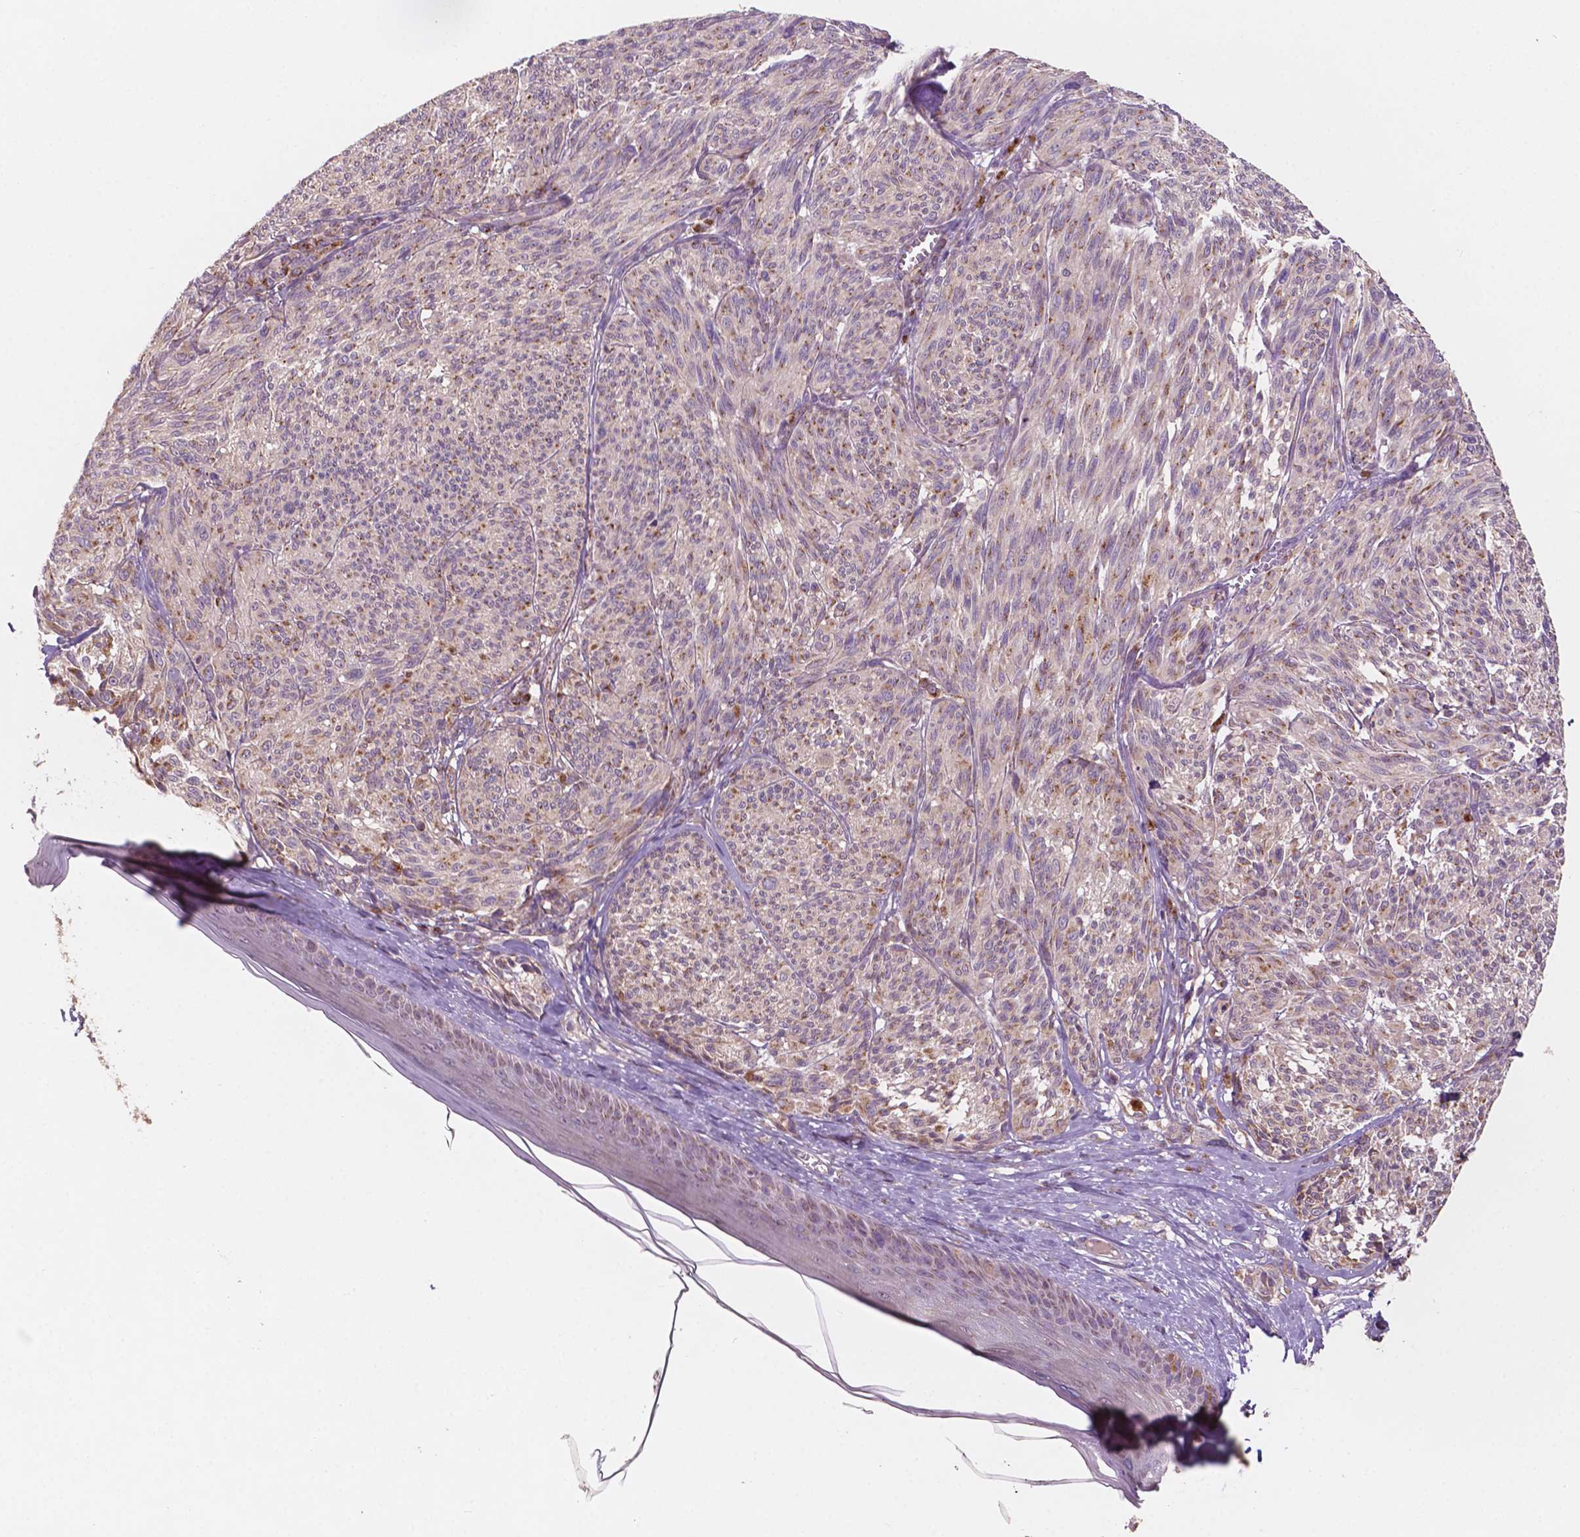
{"staining": {"intensity": "moderate", "quantity": "25%-75%", "location": "cytoplasmic/membranous"}, "tissue": "melanoma", "cell_type": "Tumor cells", "image_type": "cancer", "snomed": [{"axis": "morphology", "description": "Malignant melanoma, NOS"}, {"axis": "topography", "description": "Skin"}], "caption": "Moderate cytoplasmic/membranous expression for a protein is present in approximately 25%-75% of tumor cells of malignant melanoma using immunohistochemistry (IHC).", "gene": "CHPT1", "patient": {"sex": "male", "age": 79}}